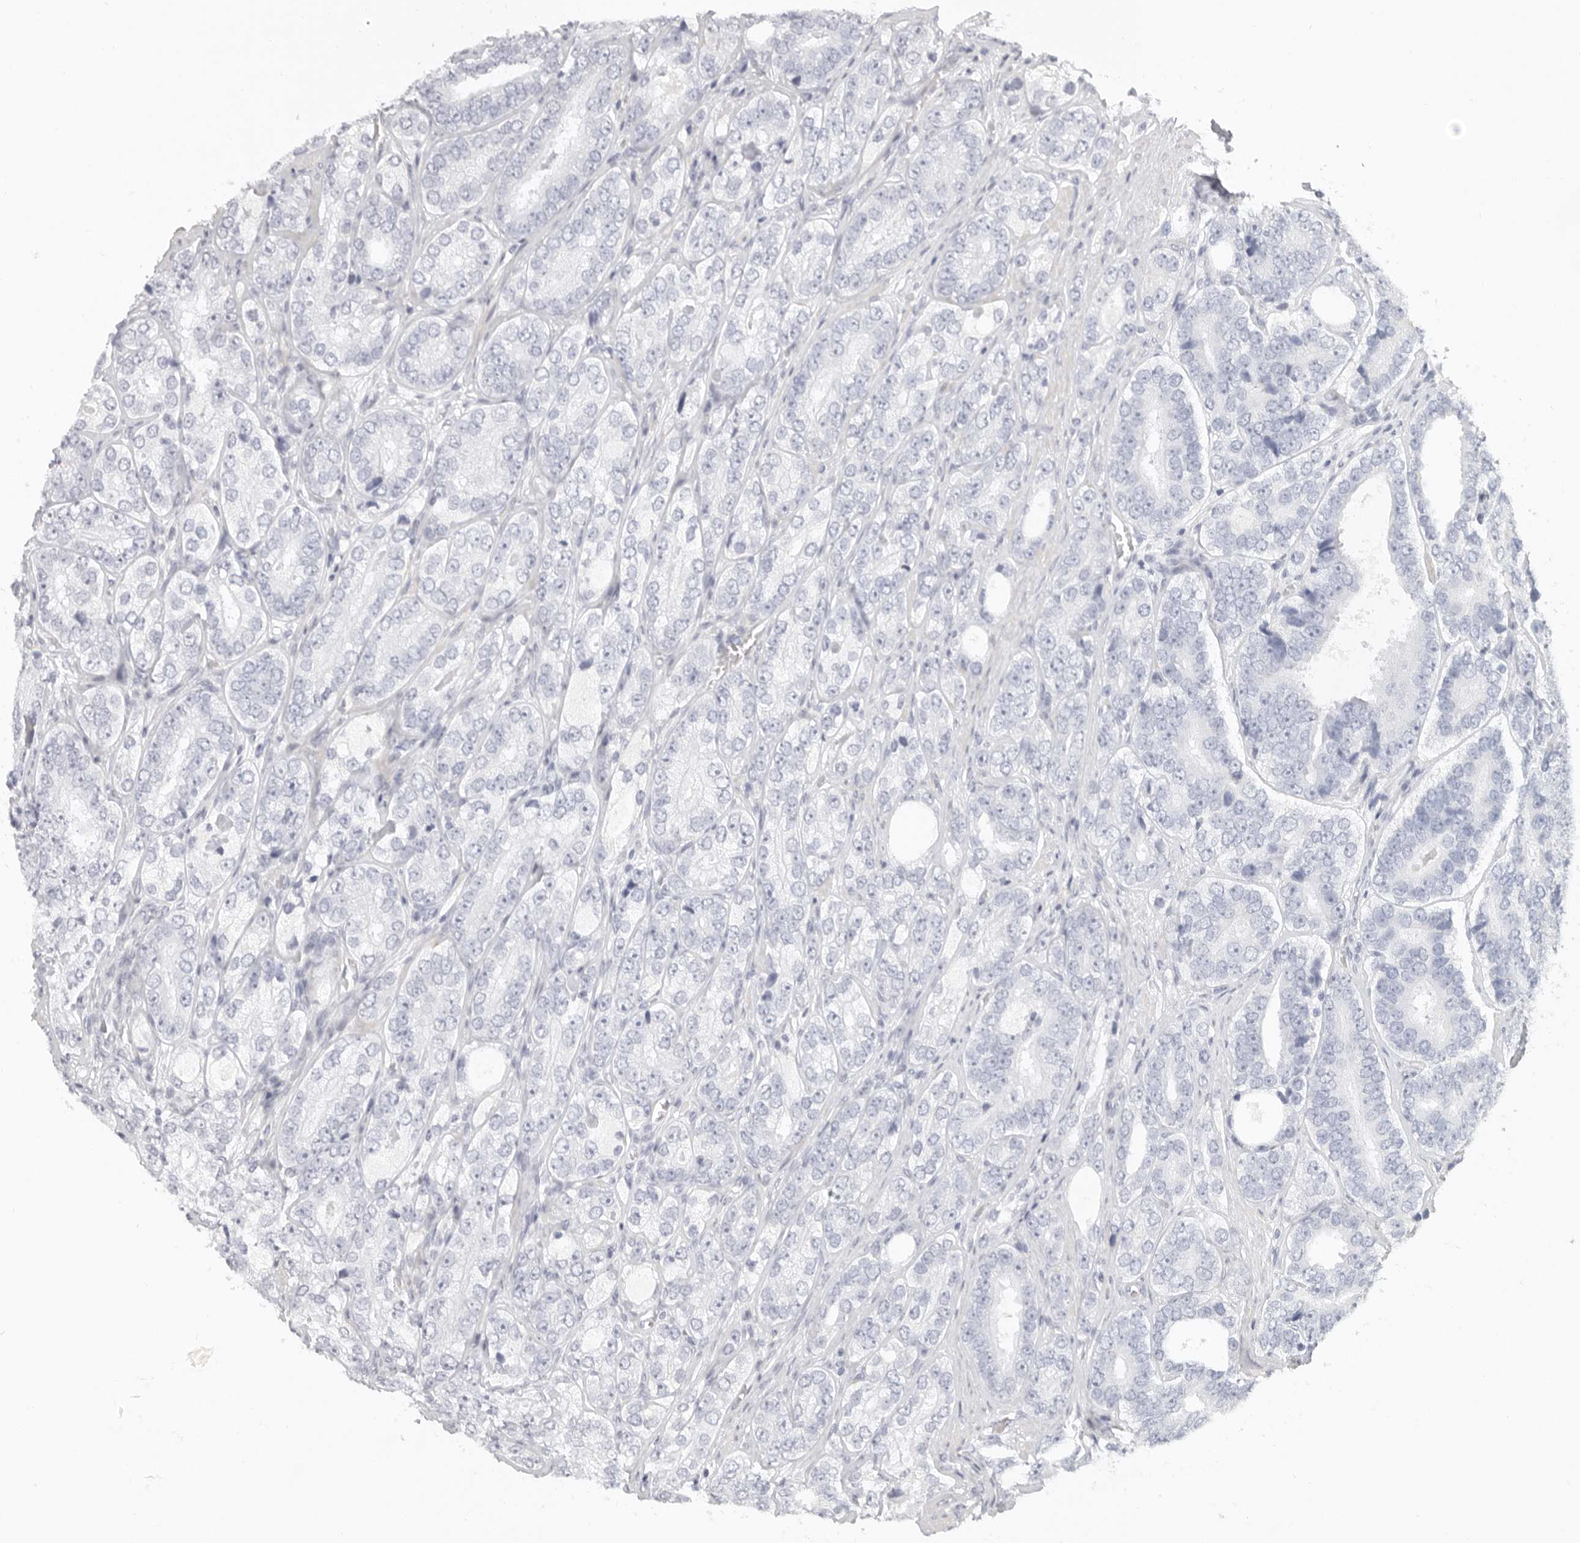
{"staining": {"intensity": "negative", "quantity": "none", "location": "none"}, "tissue": "prostate cancer", "cell_type": "Tumor cells", "image_type": "cancer", "snomed": [{"axis": "morphology", "description": "Adenocarcinoma, High grade"}, {"axis": "topography", "description": "Prostate"}], "caption": "Prostate cancer (adenocarcinoma (high-grade)) stained for a protein using immunohistochemistry demonstrates no staining tumor cells.", "gene": "RXFP1", "patient": {"sex": "male", "age": 56}}